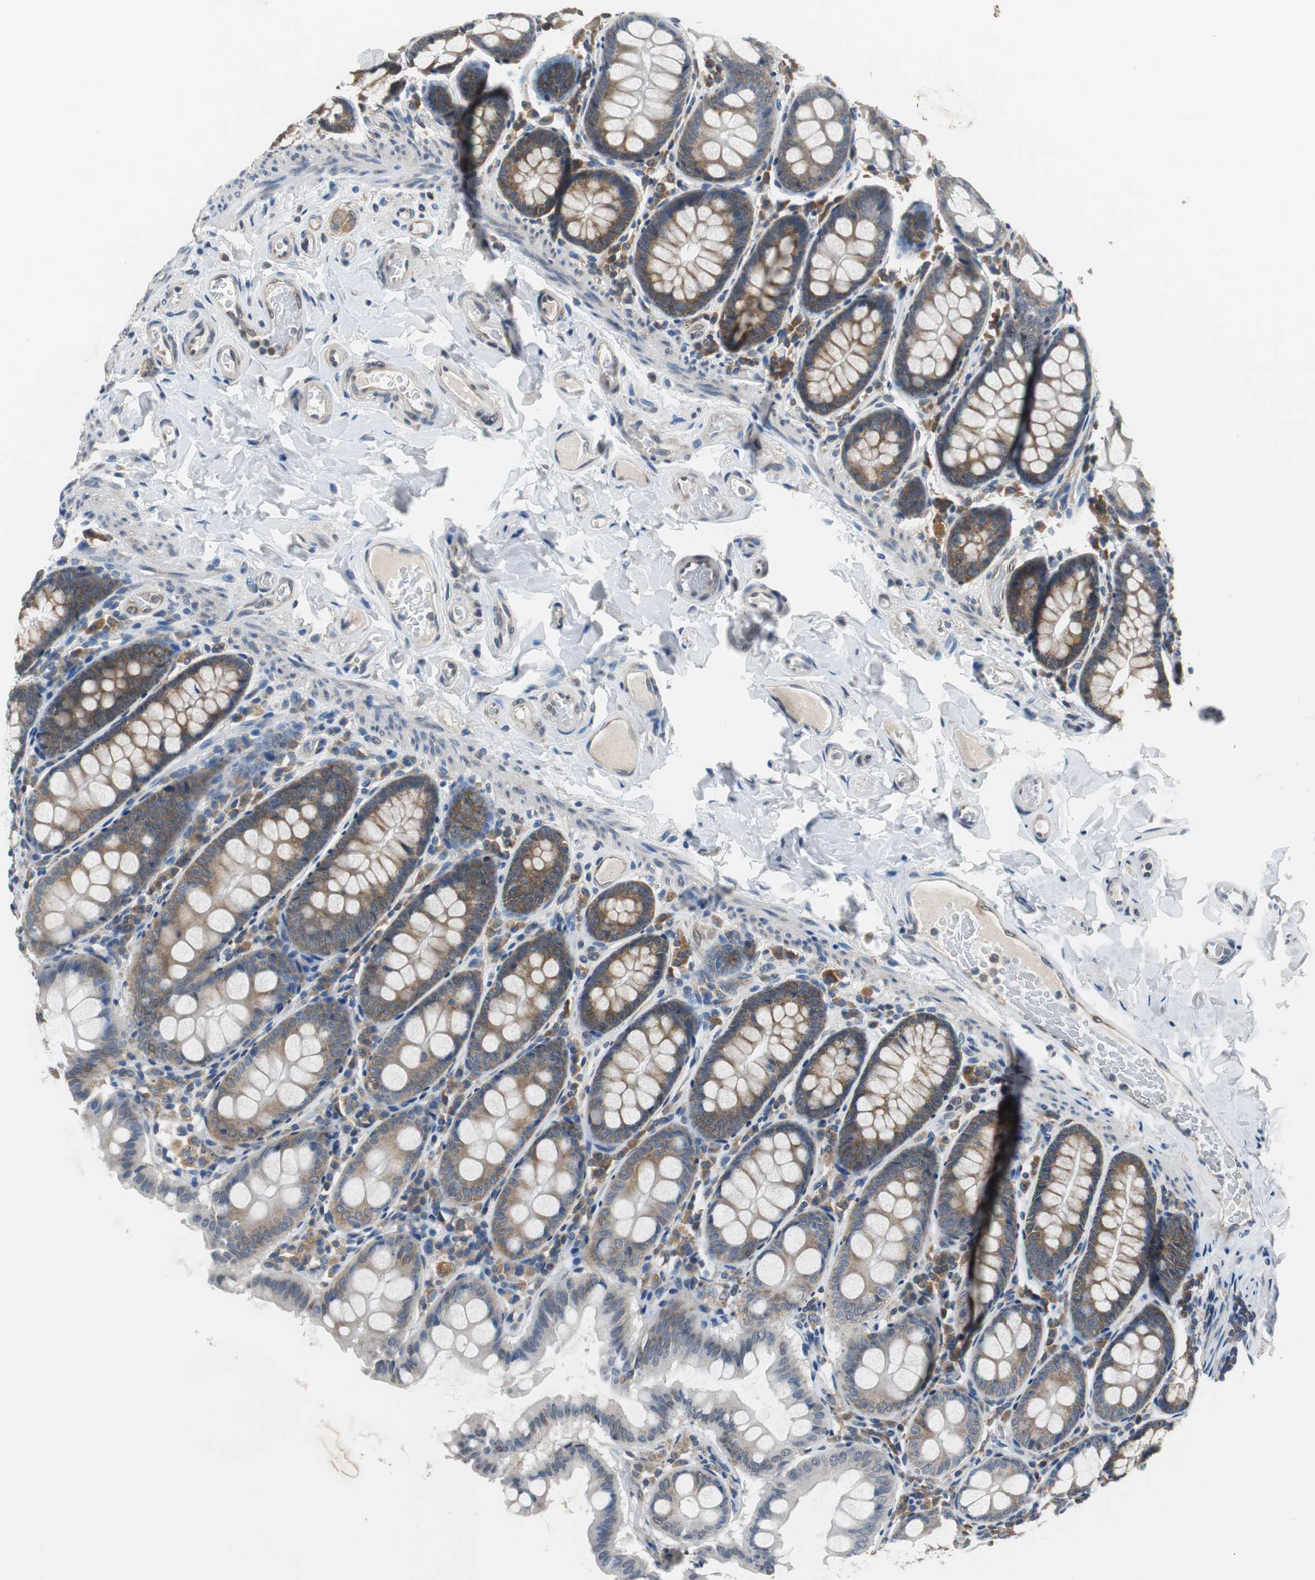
{"staining": {"intensity": "weak", "quantity": ">75%", "location": "cytoplasmic/membranous"}, "tissue": "colon", "cell_type": "Endothelial cells", "image_type": "normal", "snomed": [{"axis": "morphology", "description": "Normal tissue, NOS"}, {"axis": "topography", "description": "Colon"}], "caption": "Weak cytoplasmic/membranous protein positivity is identified in approximately >75% of endothelial cells in colon. The staining was performed using DAB, with brown indicating positive protein expression. Nuclei are stained blue with hematoxylin.", "gene": "CNOT3", "patient": {"sex": "female", "age": 61}}